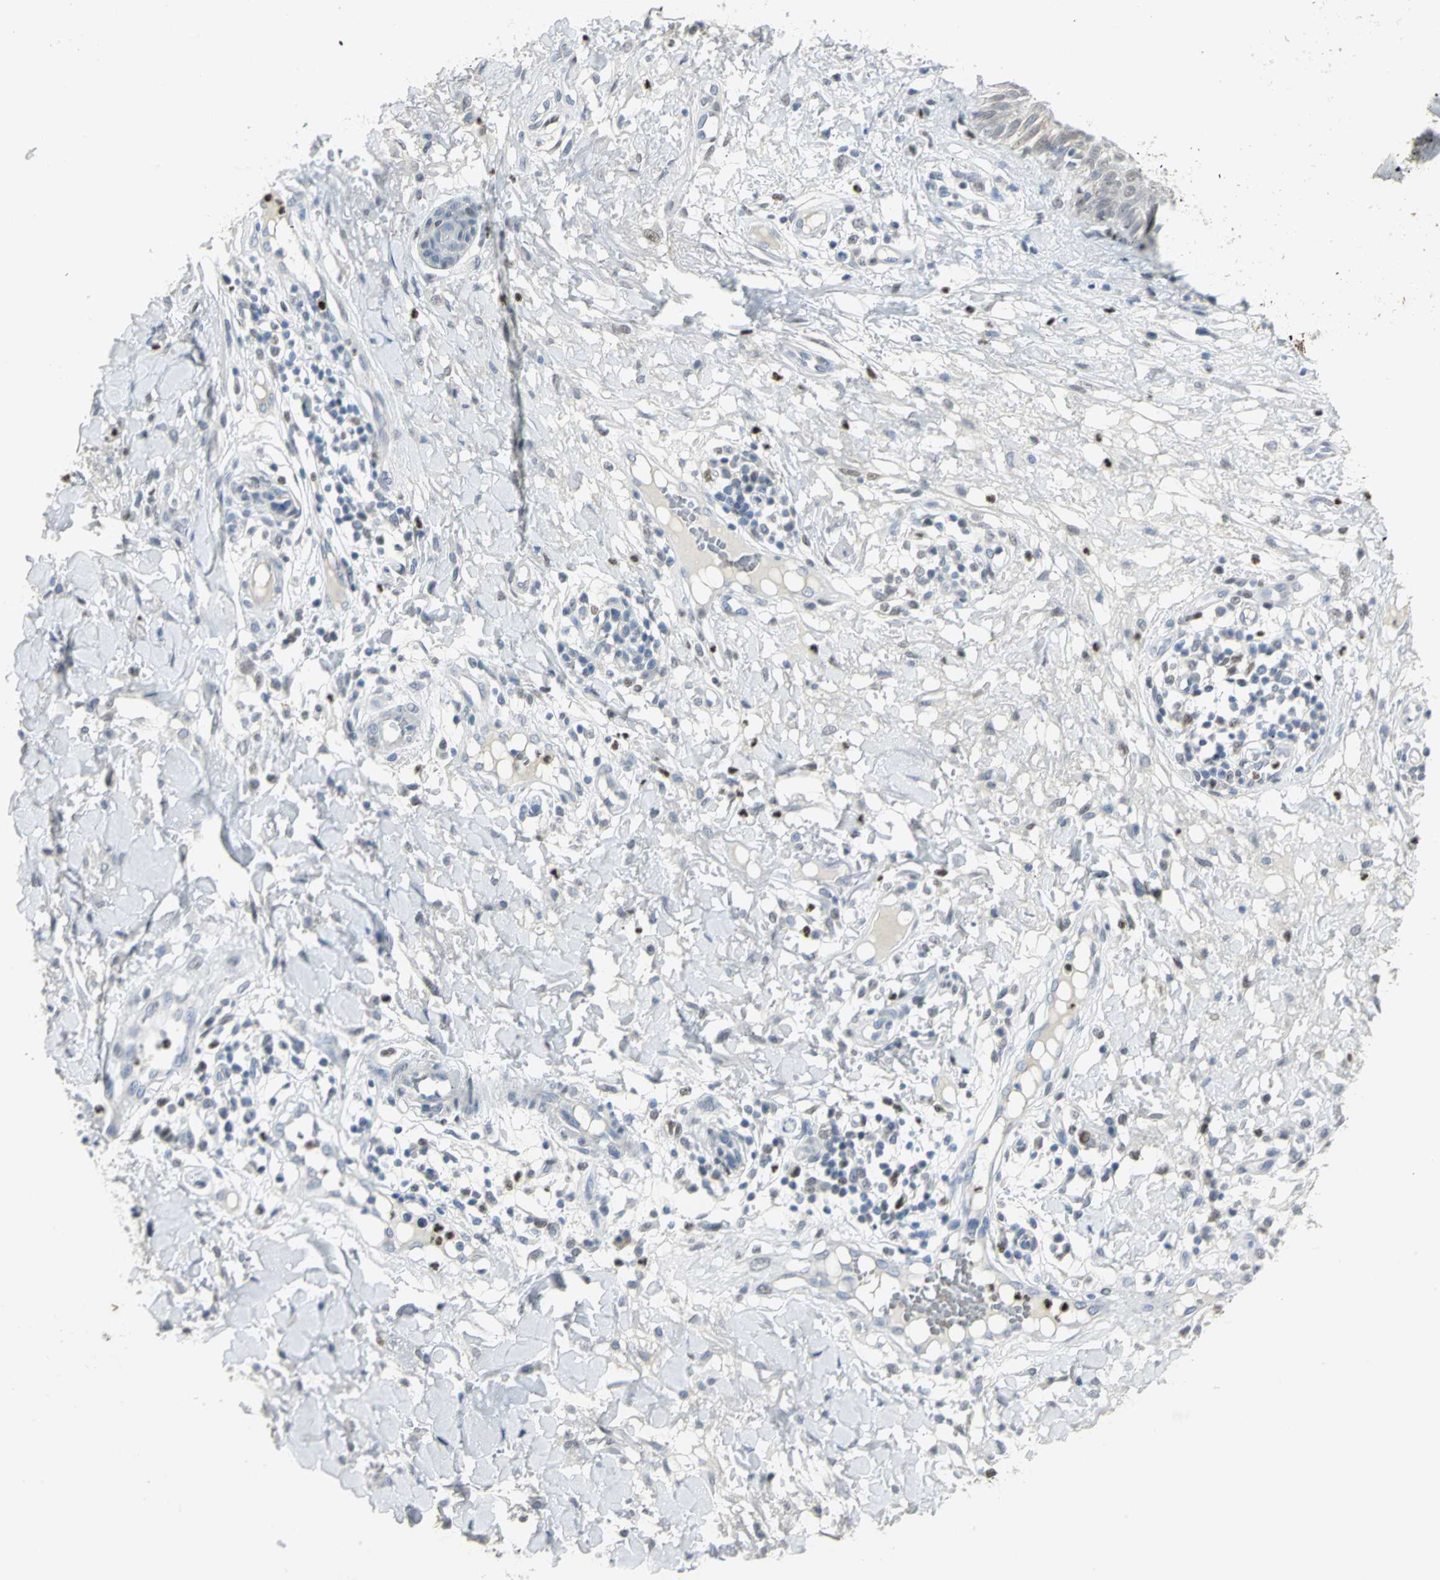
{"staining": {"intensity": "negative", "quantity": "none", "location": "none"}, "tissue": "skin cancer", "cell_type": "Tumor cells", "image_type": "cancer", "snomed": [{"axis": "morphology", "description": "Squamous cell carcinoma, NOS"}, {"axis": "topography", "description": "Skin"}], "caption": "Immunohistochemical staining of skin cancer (squamous cell carcinoma) exhibits no significant expression in tumor cells.", "gene": "BCL6", "patient": {"sex": "female", "age": 78}}